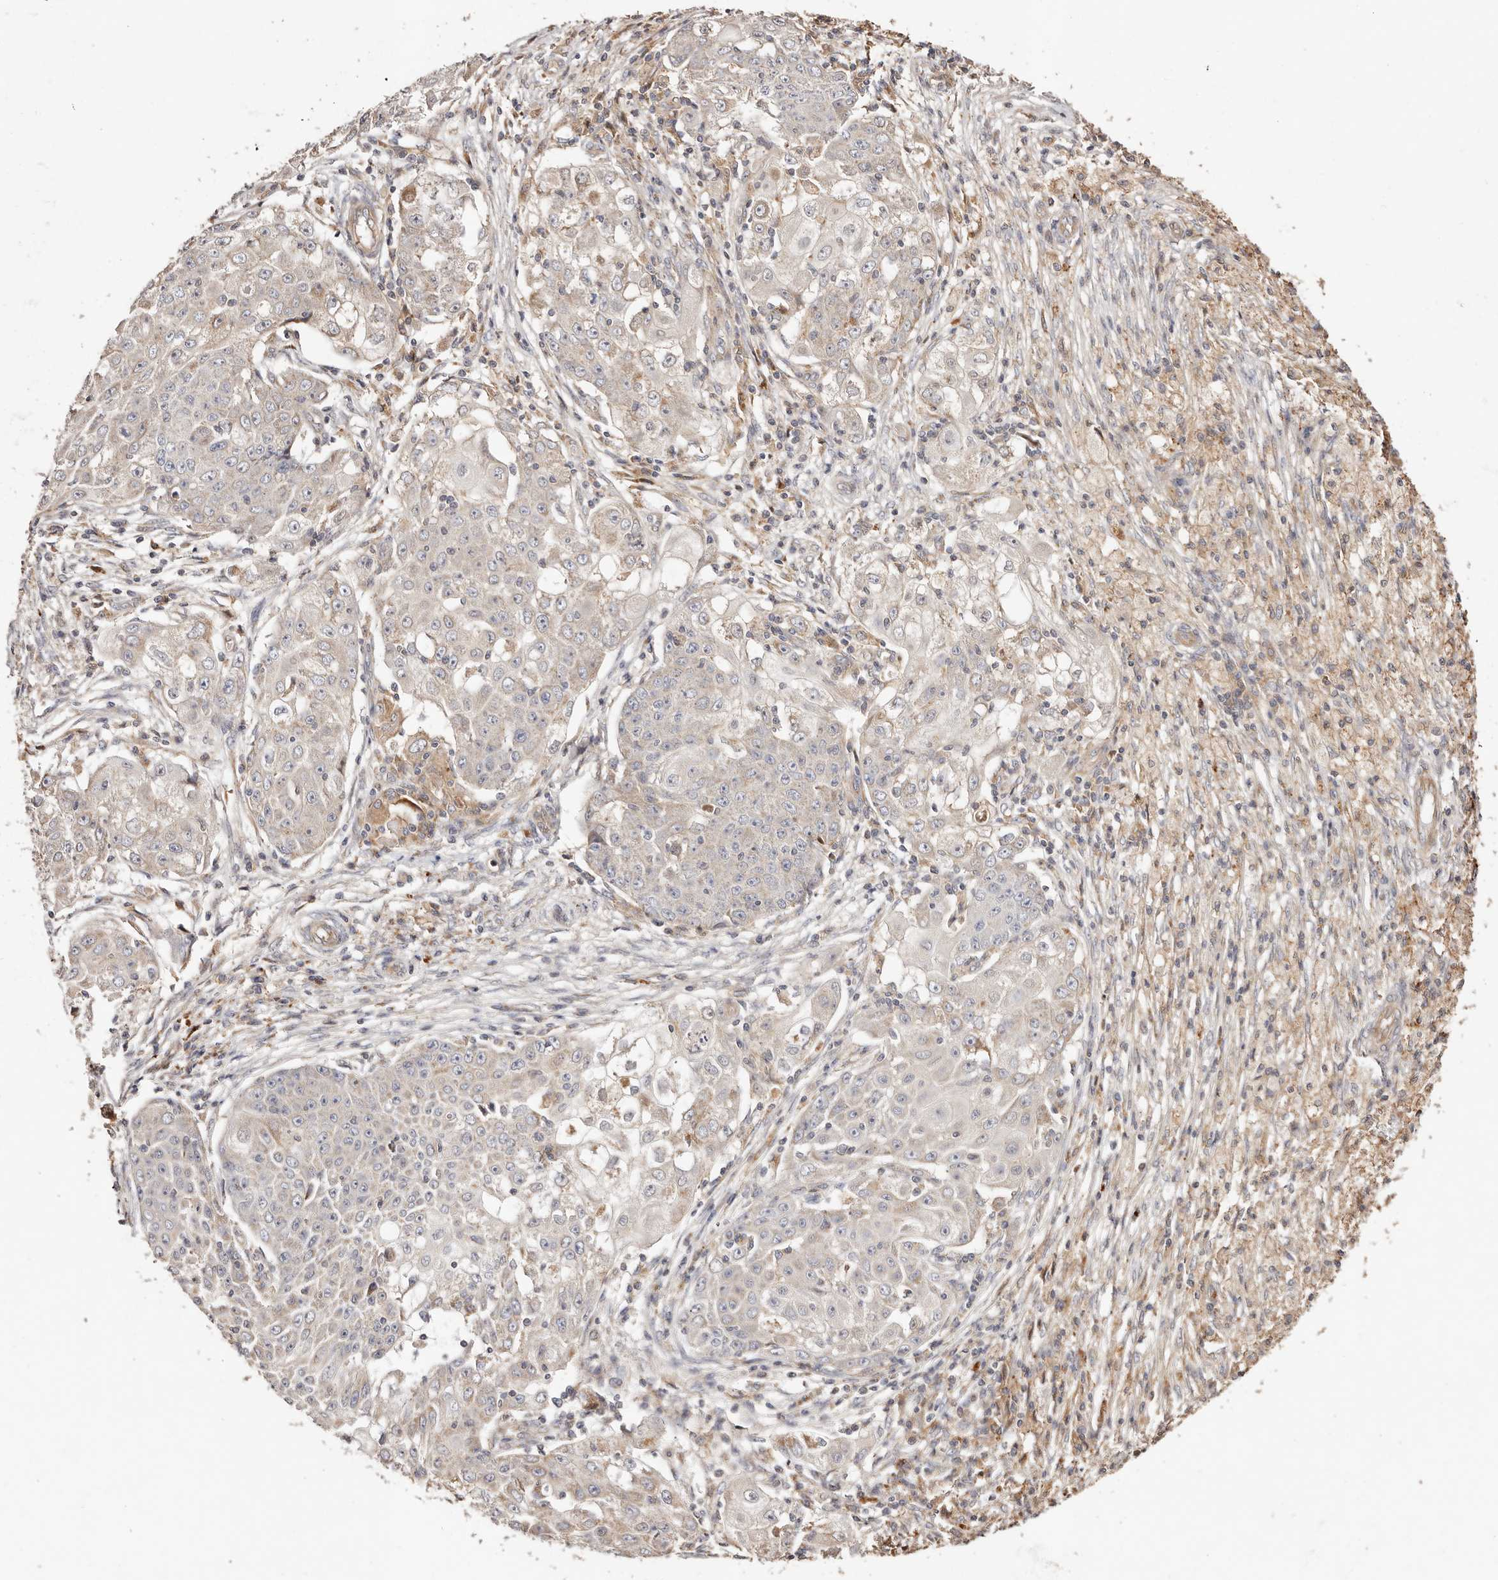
{"staining": {"intensity": "weak", "quantity": "<25%", "location": "cytoplasmic/membranous"}, "tissue": "ovarian cancer", "cell_type": "Tumor cells", "image_type": "cancer", "snomed": [{"axis": "morphology", "description": "Carcinoma, endometroid"}, {"axis": "topography", "description": "Ovary"}], "caption": "Photomicrograph shows no protein staining in tumor cells of ovarian endometroid carcinoma tissue.", "gene": "MAPK1", "patient": {"sex": "female", "age": 42}}